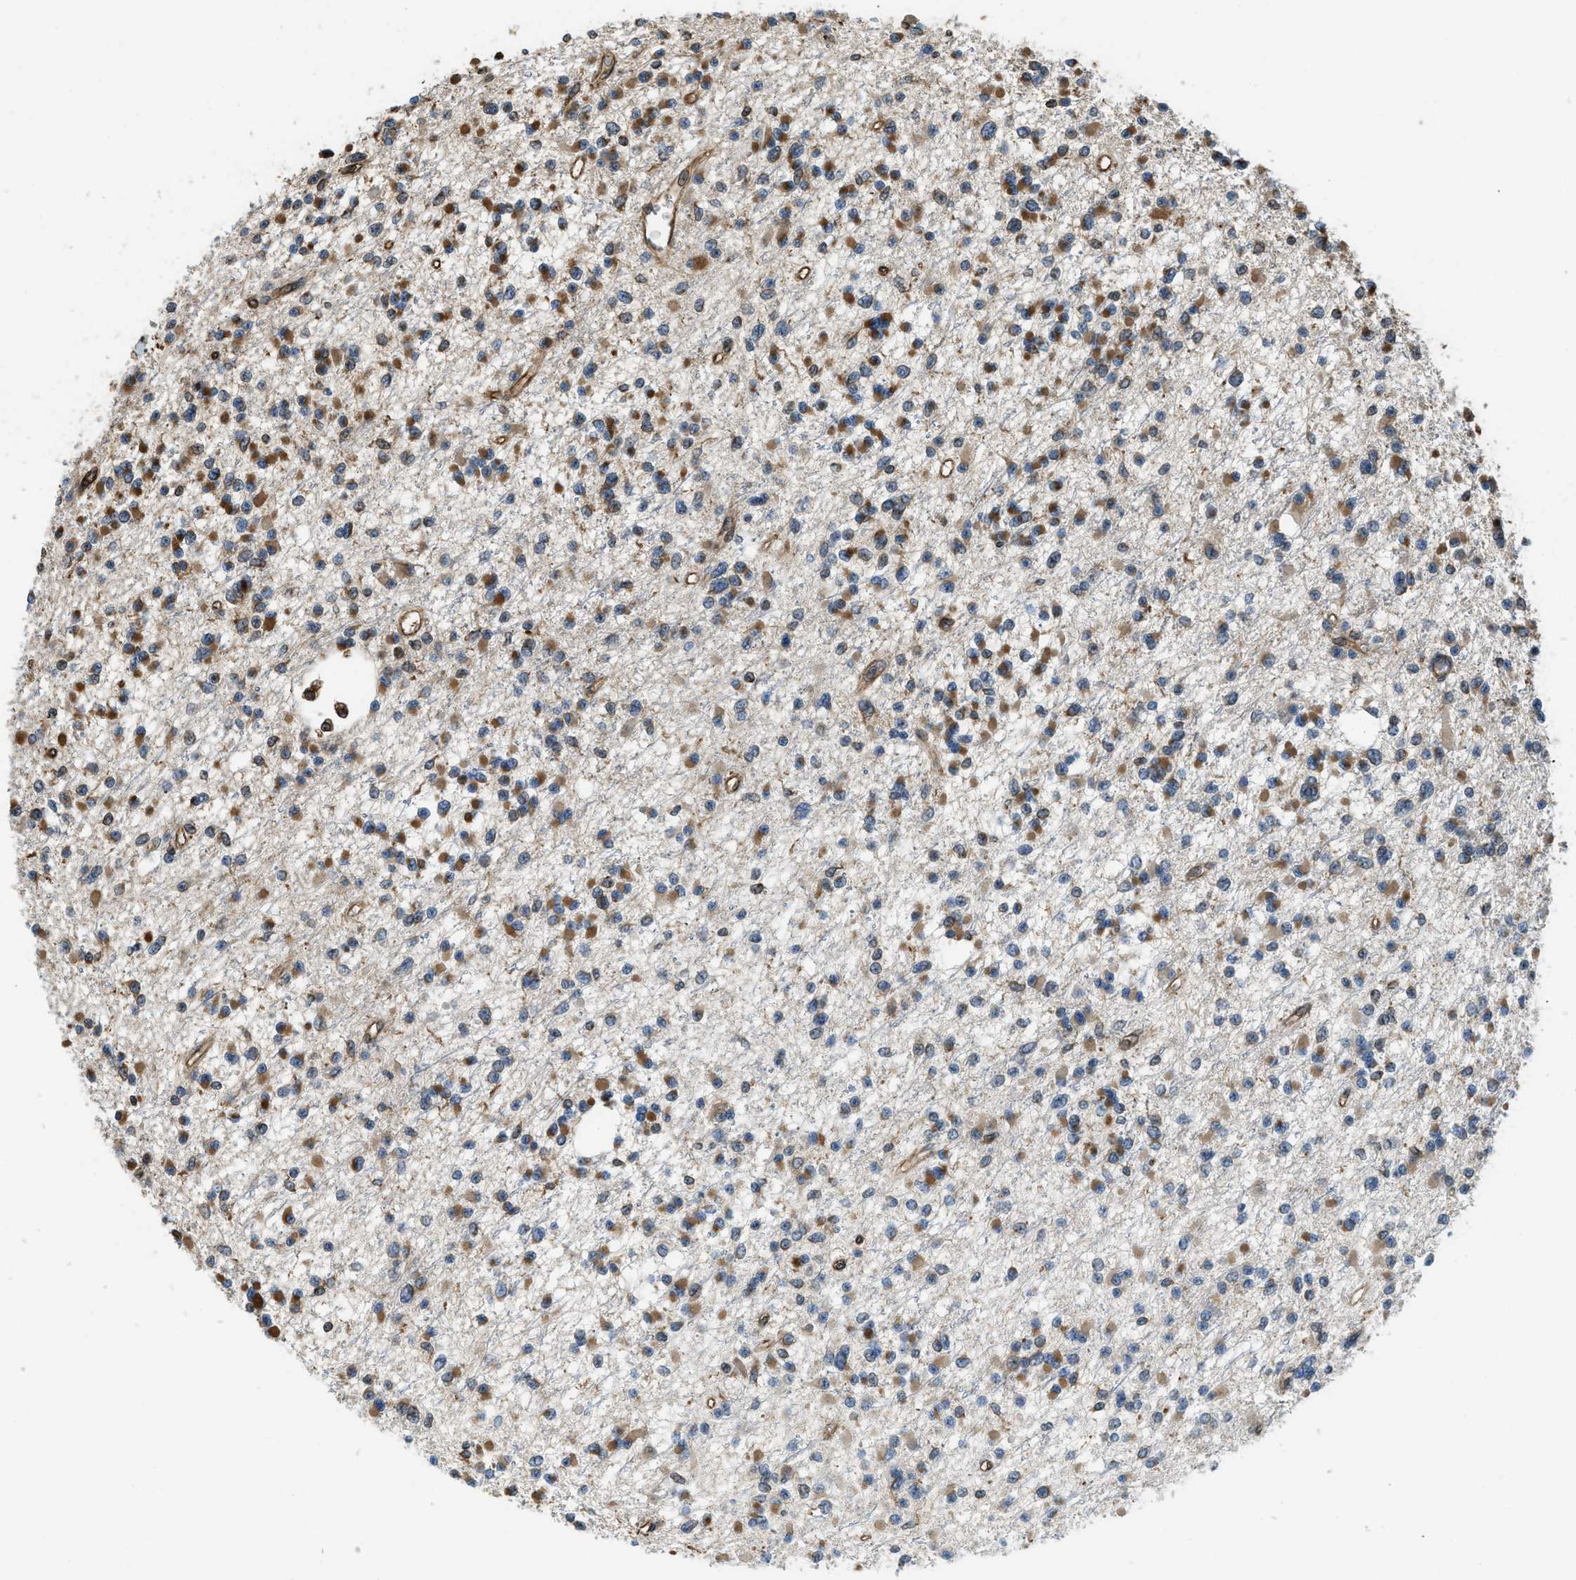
{"staining": {"intensity": "strong", "quantity": "25%-75%", "location": "cytoplasmic/membranous"}, "tissue": "glioma", "cell_type": "Tumor cells", "image_type": "cancer", "snomed": [{"axis": "morphology", "description": "Glioma, malignant, Low grade"}, {"axis": "topography", "description": "Brain"}], "caption": "An immunohistochemistry photomicrograph of neoplastic tissue is shown. Protein staining in brown labels strong cytoplasmic/membranous positivity in glioma within tumor cells.", "gene": "BCAP31", "patient": {"sex": "female", "age": 22}}